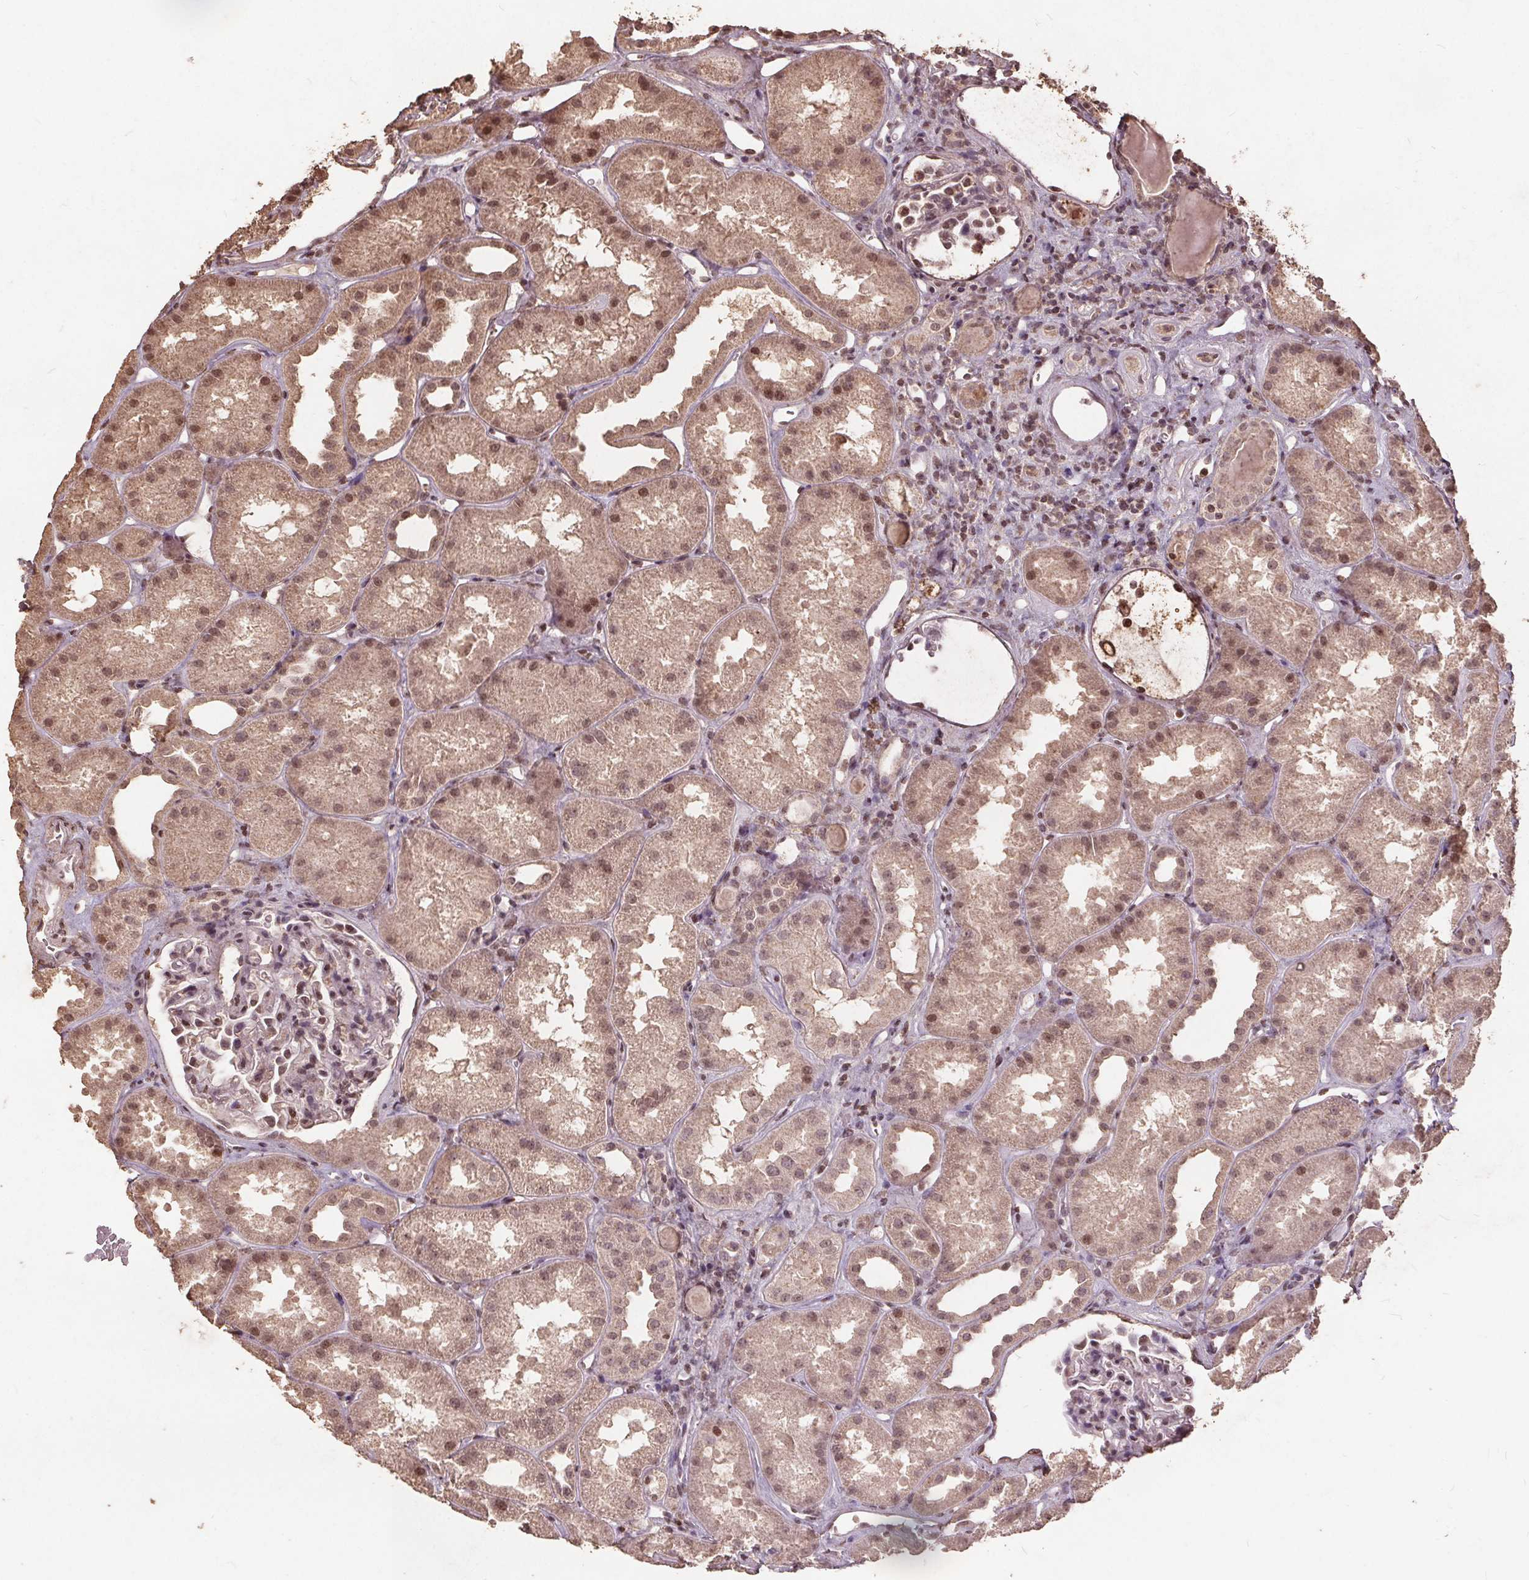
{"staining": {"intensity": "moderate", "quantity": "<25%", "location": "nuclear"}, "tissue": "kidney", "cell_type": "Cells in glomeruli", "image_type": "normal", "snomed": [{"axis": "morphology", "description": "Normal tissue, NOS"}, {"axis": "topography", "description": "Kidney"}], "caption": "DAB immunohistochemical staining of unremarkable human kidney exhibits moderate nuclear protein staining in about <25% of cells in glomeruli.", "gene": "DSG3", "patient": {"sex": "male", "age": 61}}